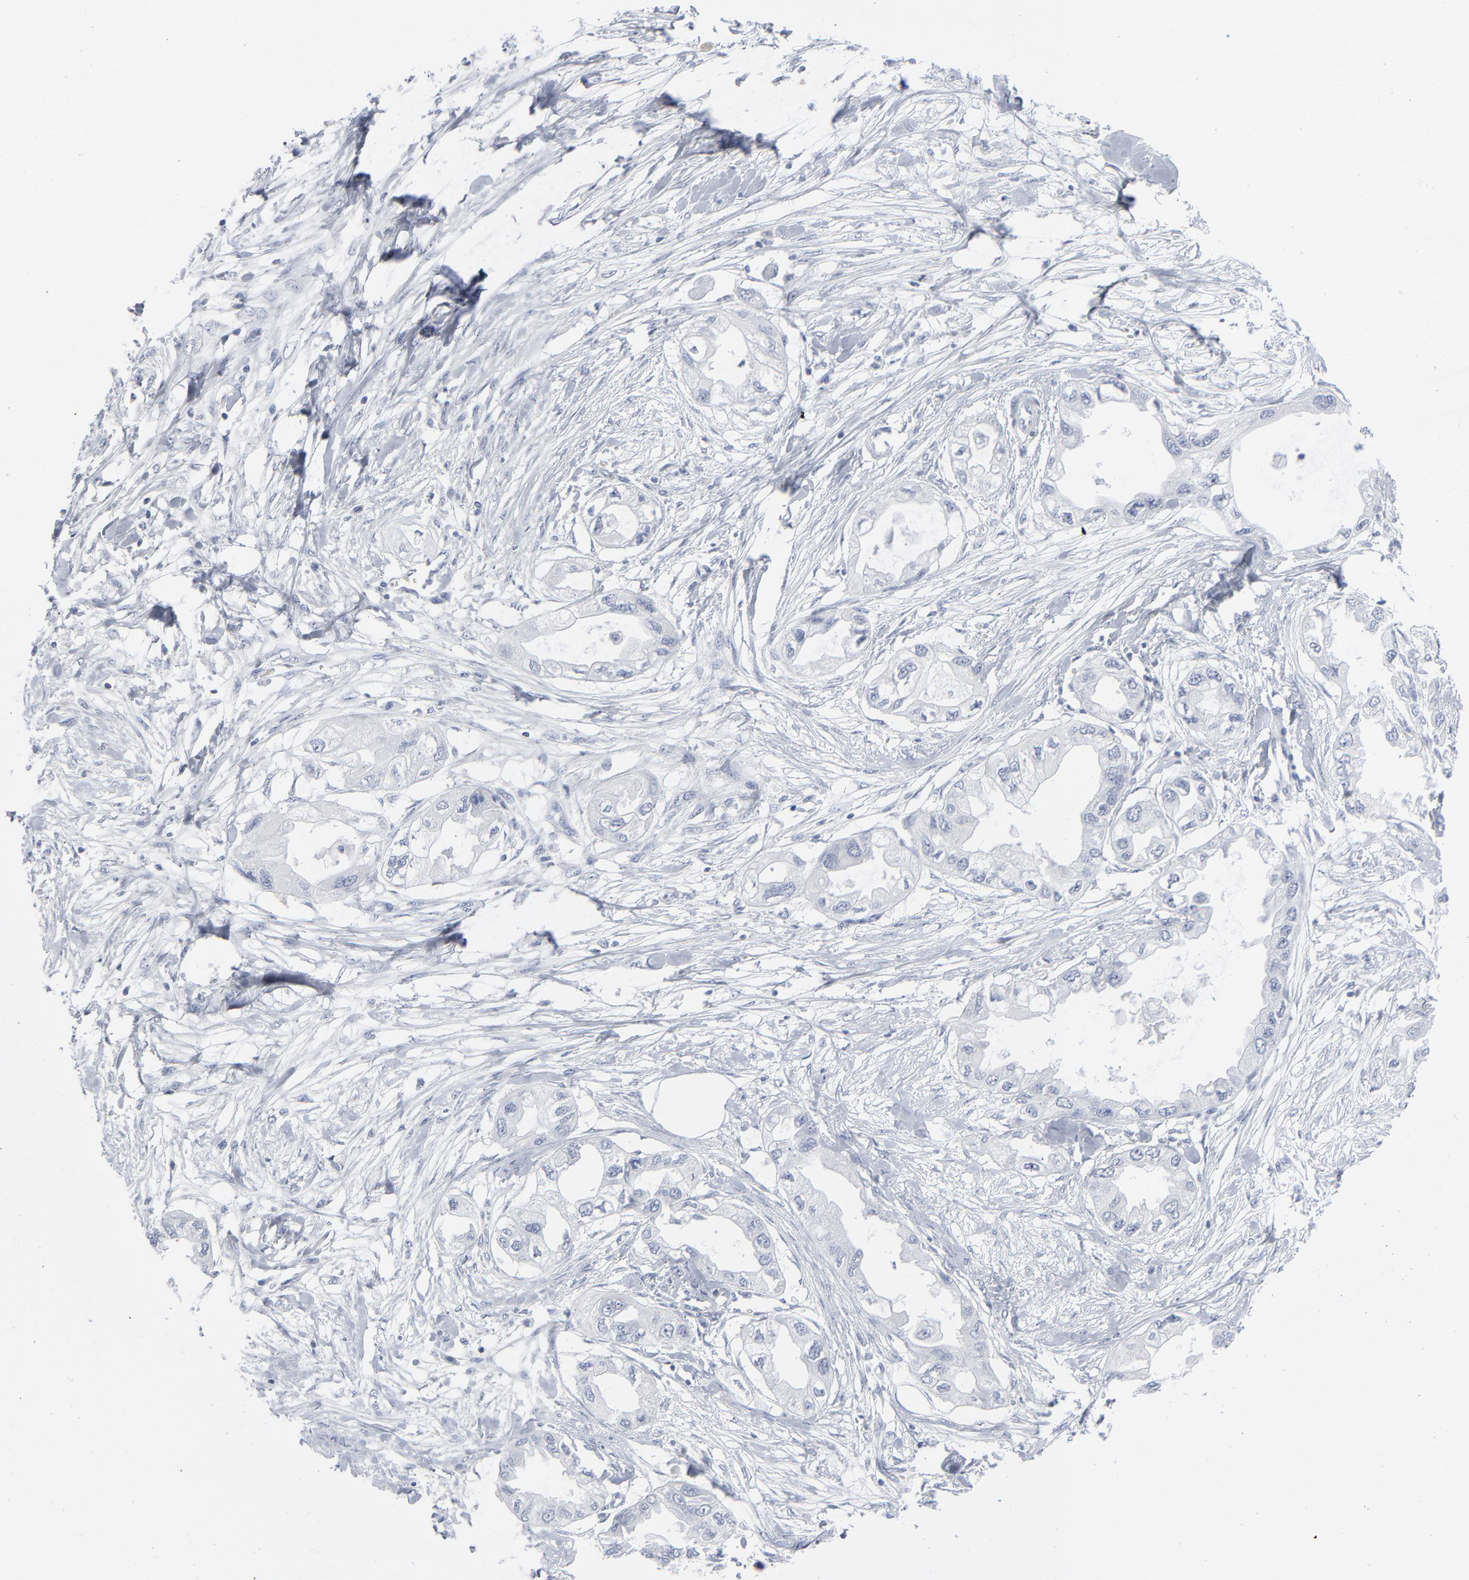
{"staining": {"intensity": "negative", "quantity": "none", "location": "none"}, "tissue": "endometrial cancer", "cell_type": "Tumor cells", "image_type": "cancer", "snomed": [{"axis": "morphology", "description": "Adenocarcinoma, NOS"}, {"axis": "topography", "description": "Endometrium"}], "caption": "High magnification brightfield microscopy of adenocarcinoma (endometrial) stained with DAB (3,3'-diaminobenzidine) (brown) and counterstained with hematoxylin (blue): tumor cells show no significant expression. (DAB (3,3'-diaminobenzidine) IHC with hematoxylin counter stain).", "gene": "PAGE1", "patient": {"sex": "female", "age": 67}}